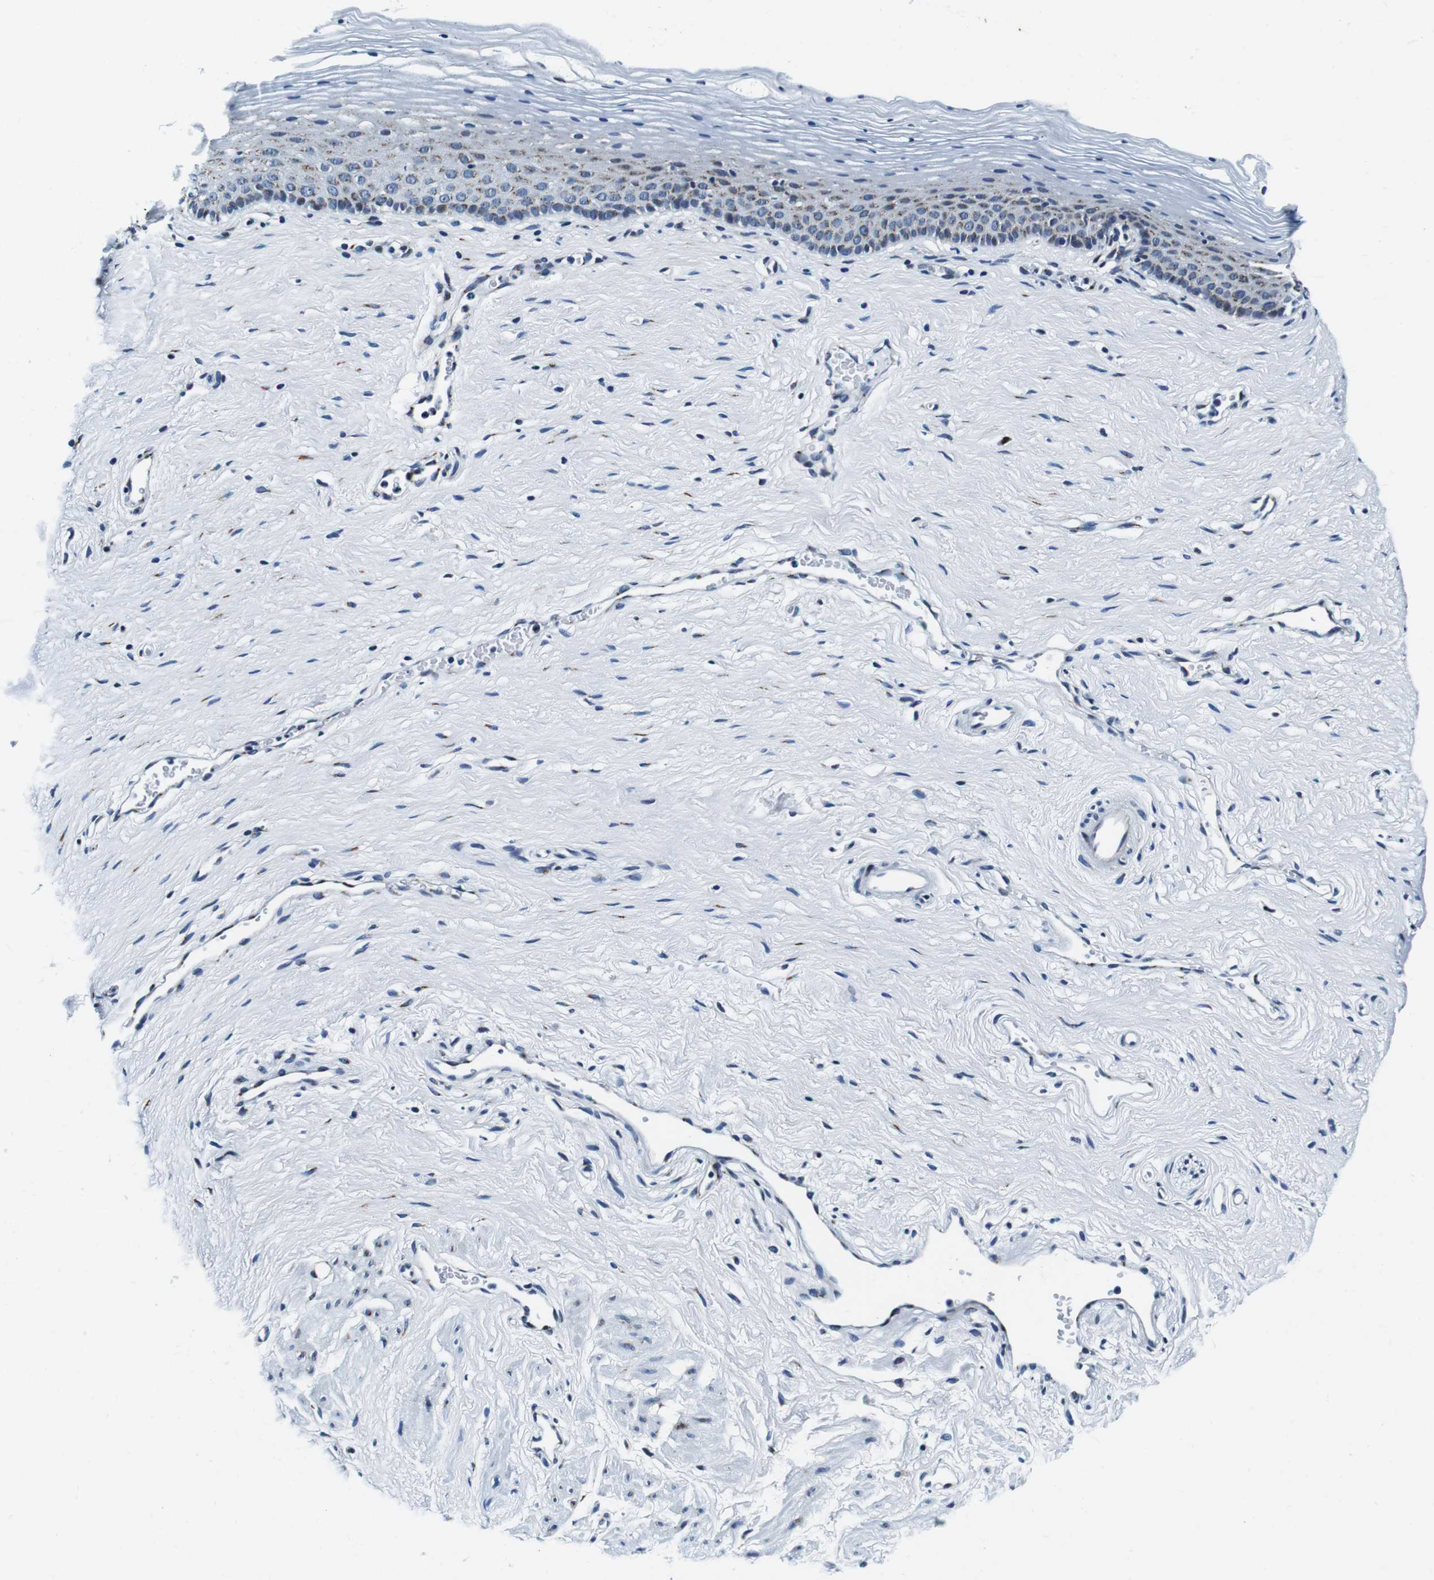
{"staining": {"intensity": "moderate", "quantity": "<25%", "location": "cytoplasmic/membranous"}, "tissue": "vagina", "cell_type": "Squamous epithelial cells", "image_type": "normal", "snomed": [{"axis": "morphology", "description": "Normal tissue, NOS"}, {"axis": "topography", "description": "Vagina"}], "caption": "Immunohistochemical staining of unremarkable vagina reveals <25% levels of moderate cytoplasmic/membranous protein positivity in about <25% of squamous epithelial cells.", "gene": "FAR2", "patient": {"sex": "female", "age": 32}}